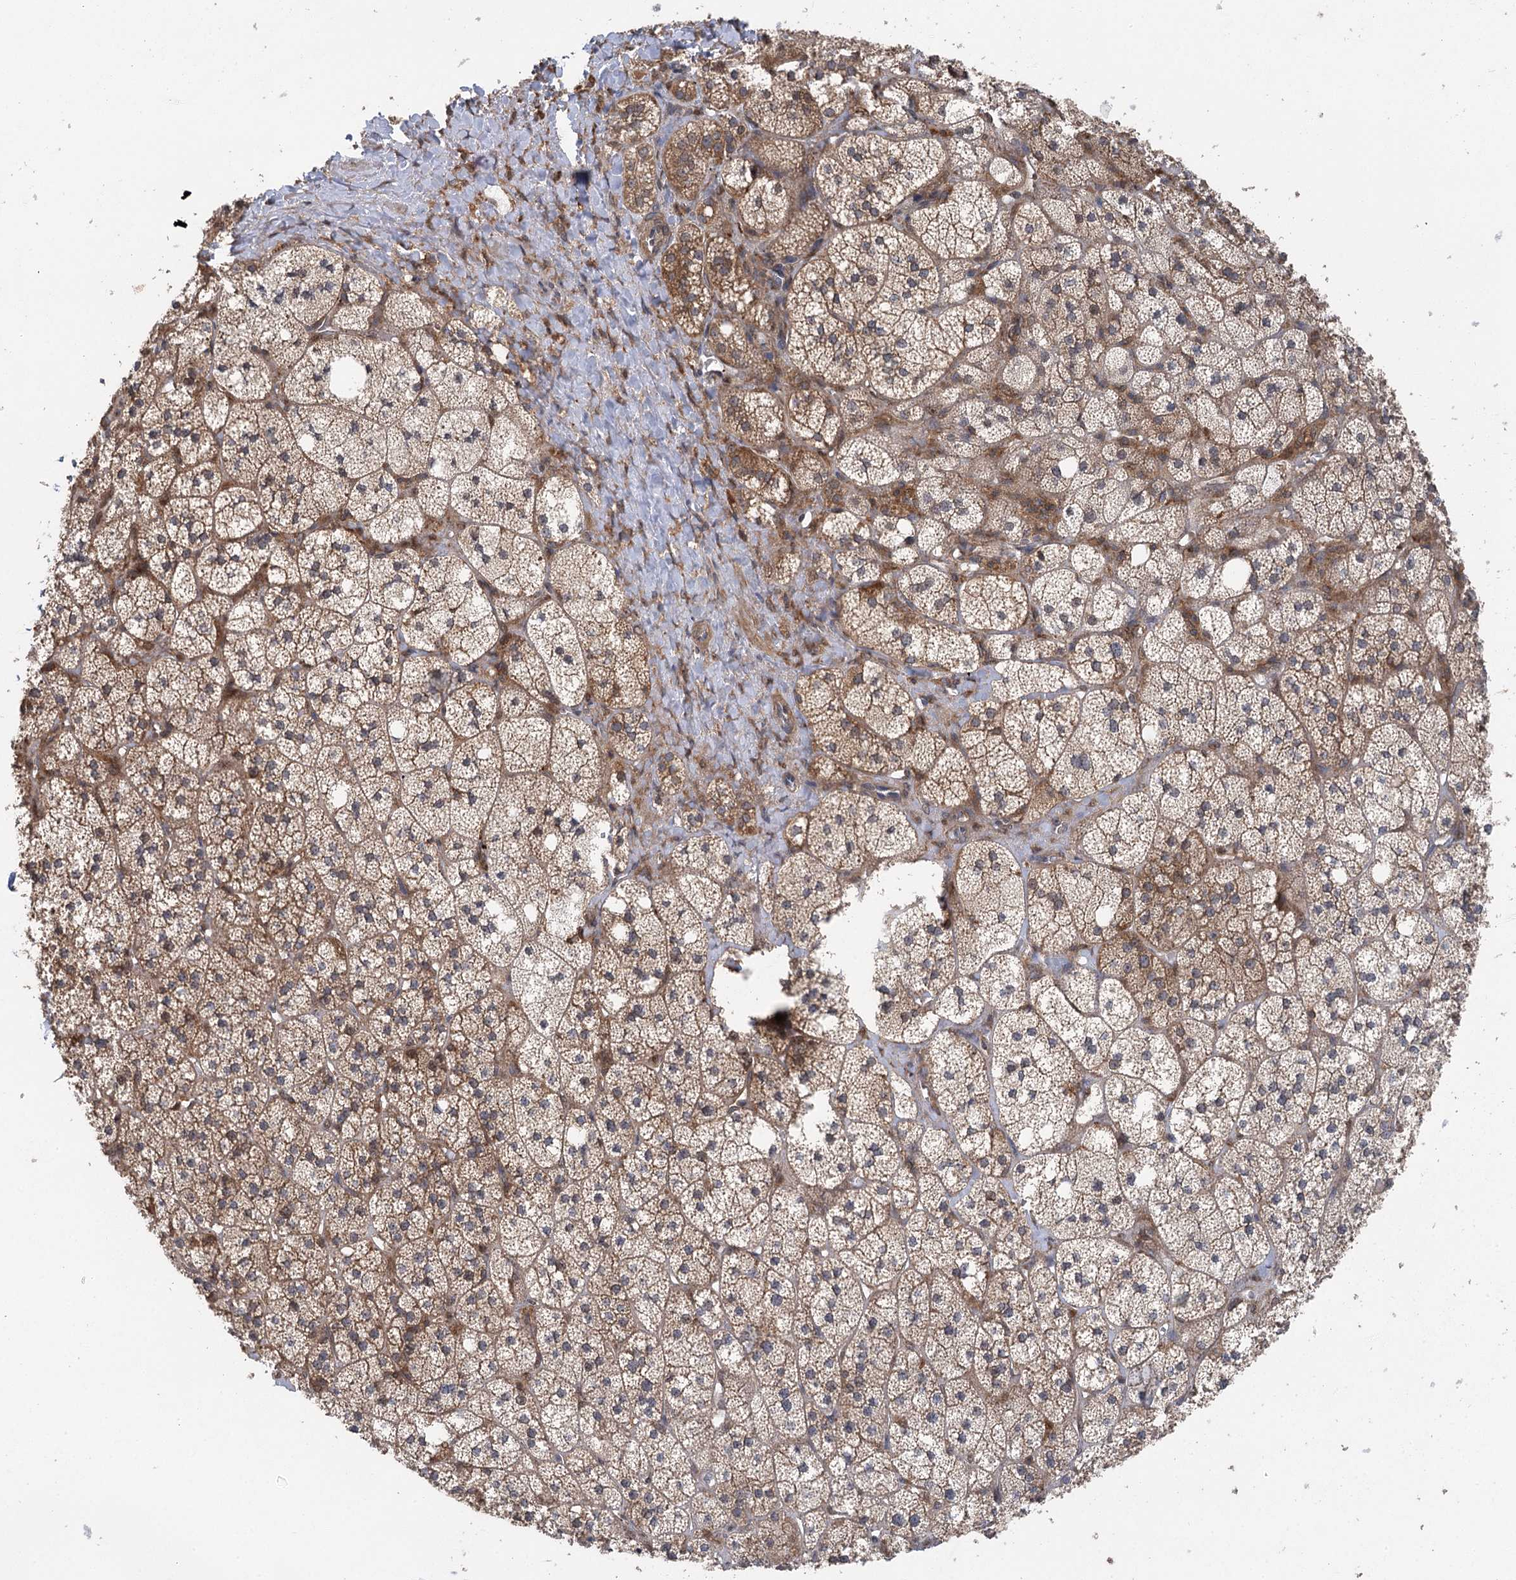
{"staining": {"intensity": "moderate", "quantity": "25%-75%", "location": "cytoplasmic/membranous"}, "tissue": "adrenal gland", "cell_type": "Glandular cells", "image_type": "normal", "snomed": [{"axis": "morphology", "description": "Normal tissue, NOS"}, {"axis": "topography", "description": "Adrenal gland"}], "caption": "A photomicrograph showing moderate cytoplasmic/membranous staining in about 25%-75% of glandular cells in unremarkable adrenal gland, as visualized by brown immunohistochemical staining.", "gene": "C12orf4", "patient": {"sex": "male", "age": 61}}